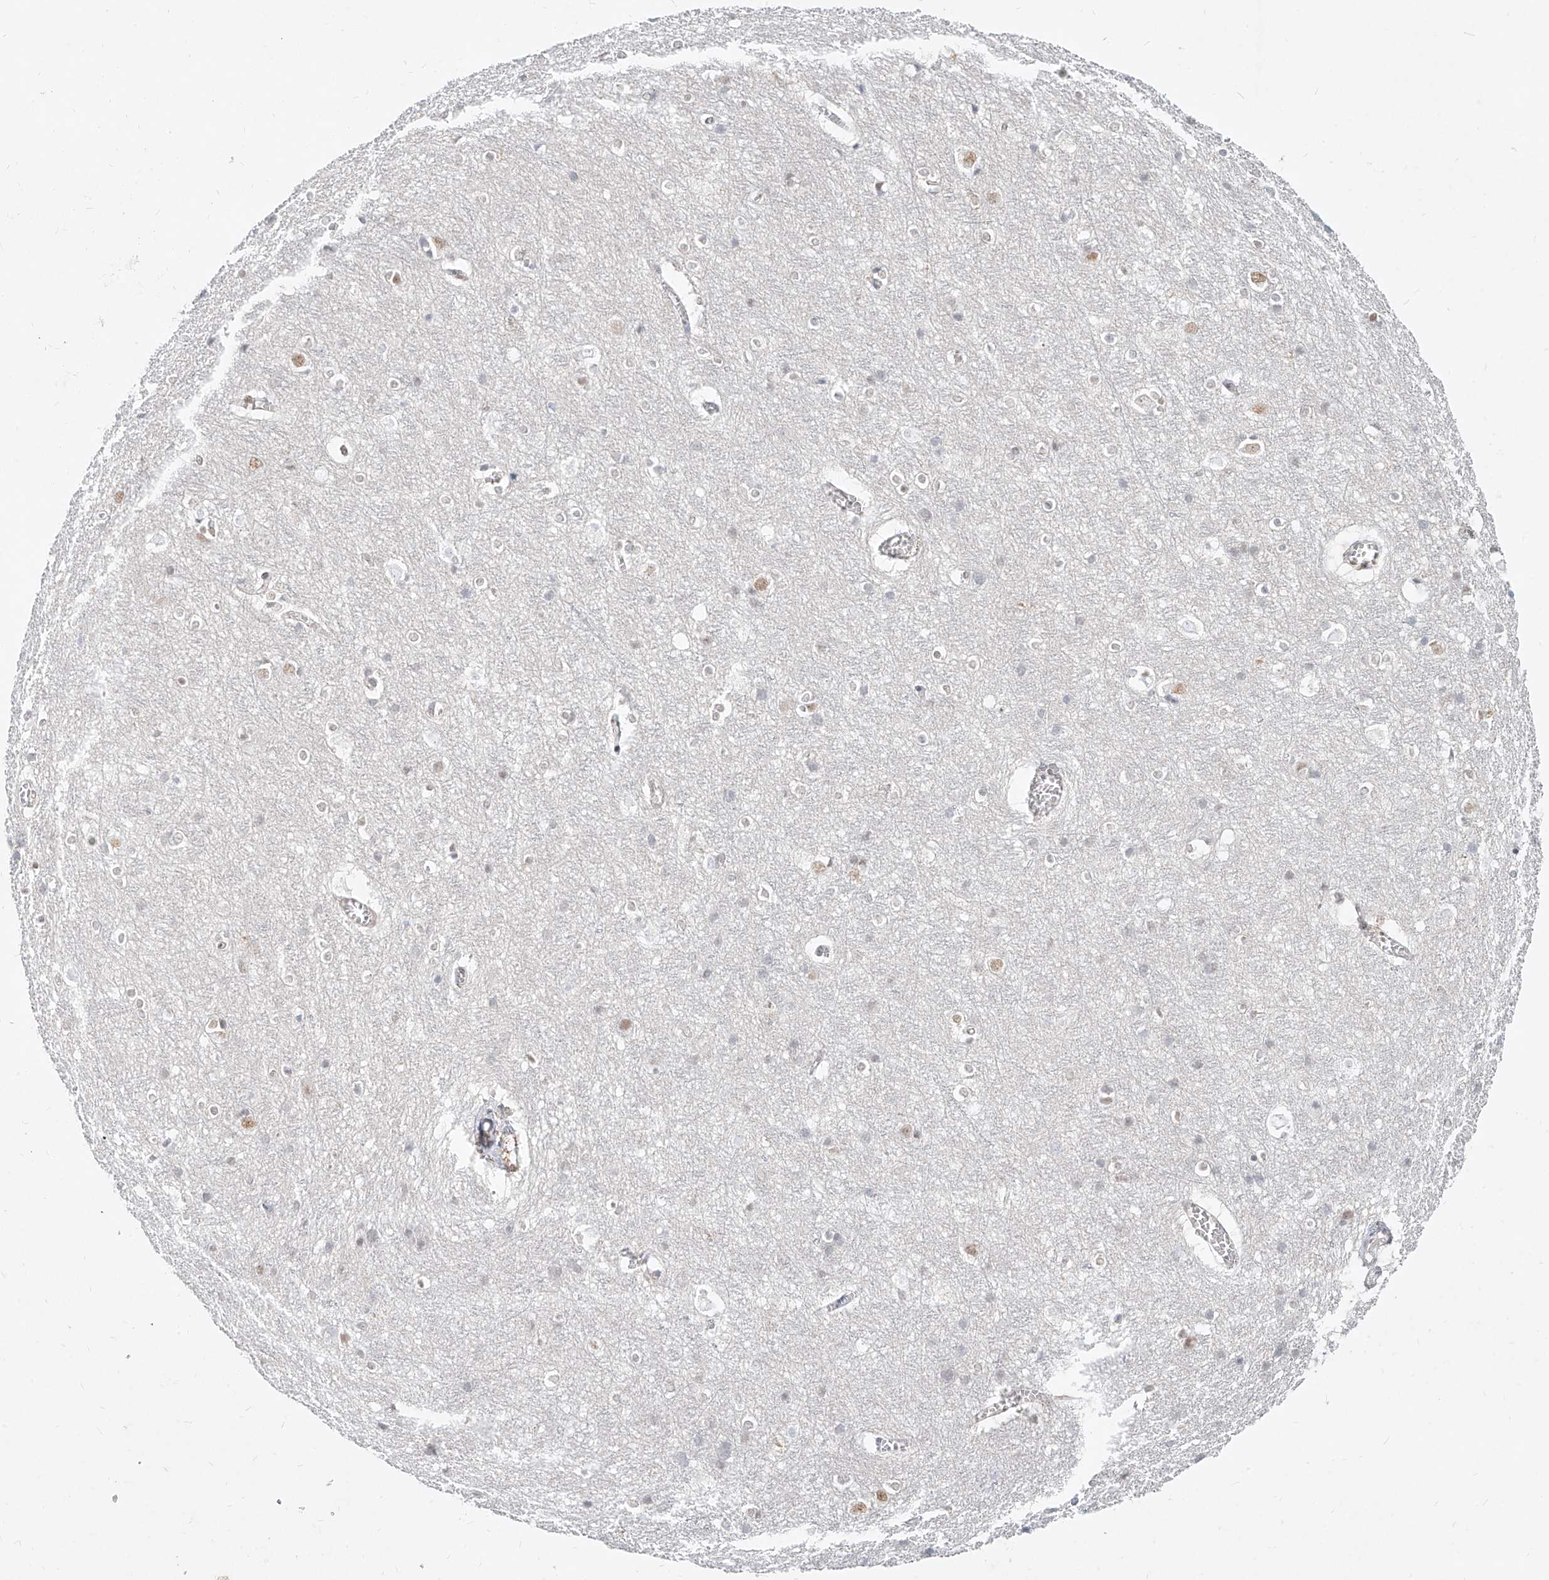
{"staining": {"intensity": "negative", "quantity": "none", "location": "none"}, "tissue": "cerebral cortex", "cell_type": "Endothelial cells", "image_type": "normal", "snomed": [{"axis": "morphology", "description": "Normal tissue, NOS"}, {"axis": "topography", "description": "Cerebral cortex"}], "caption": "A histopathology image of cerebral cortex stained for a protein reveals no brown staining in endothelial cells.", "gene": "SLC2A12", "patient": {"sex": "male", "age": 54}}